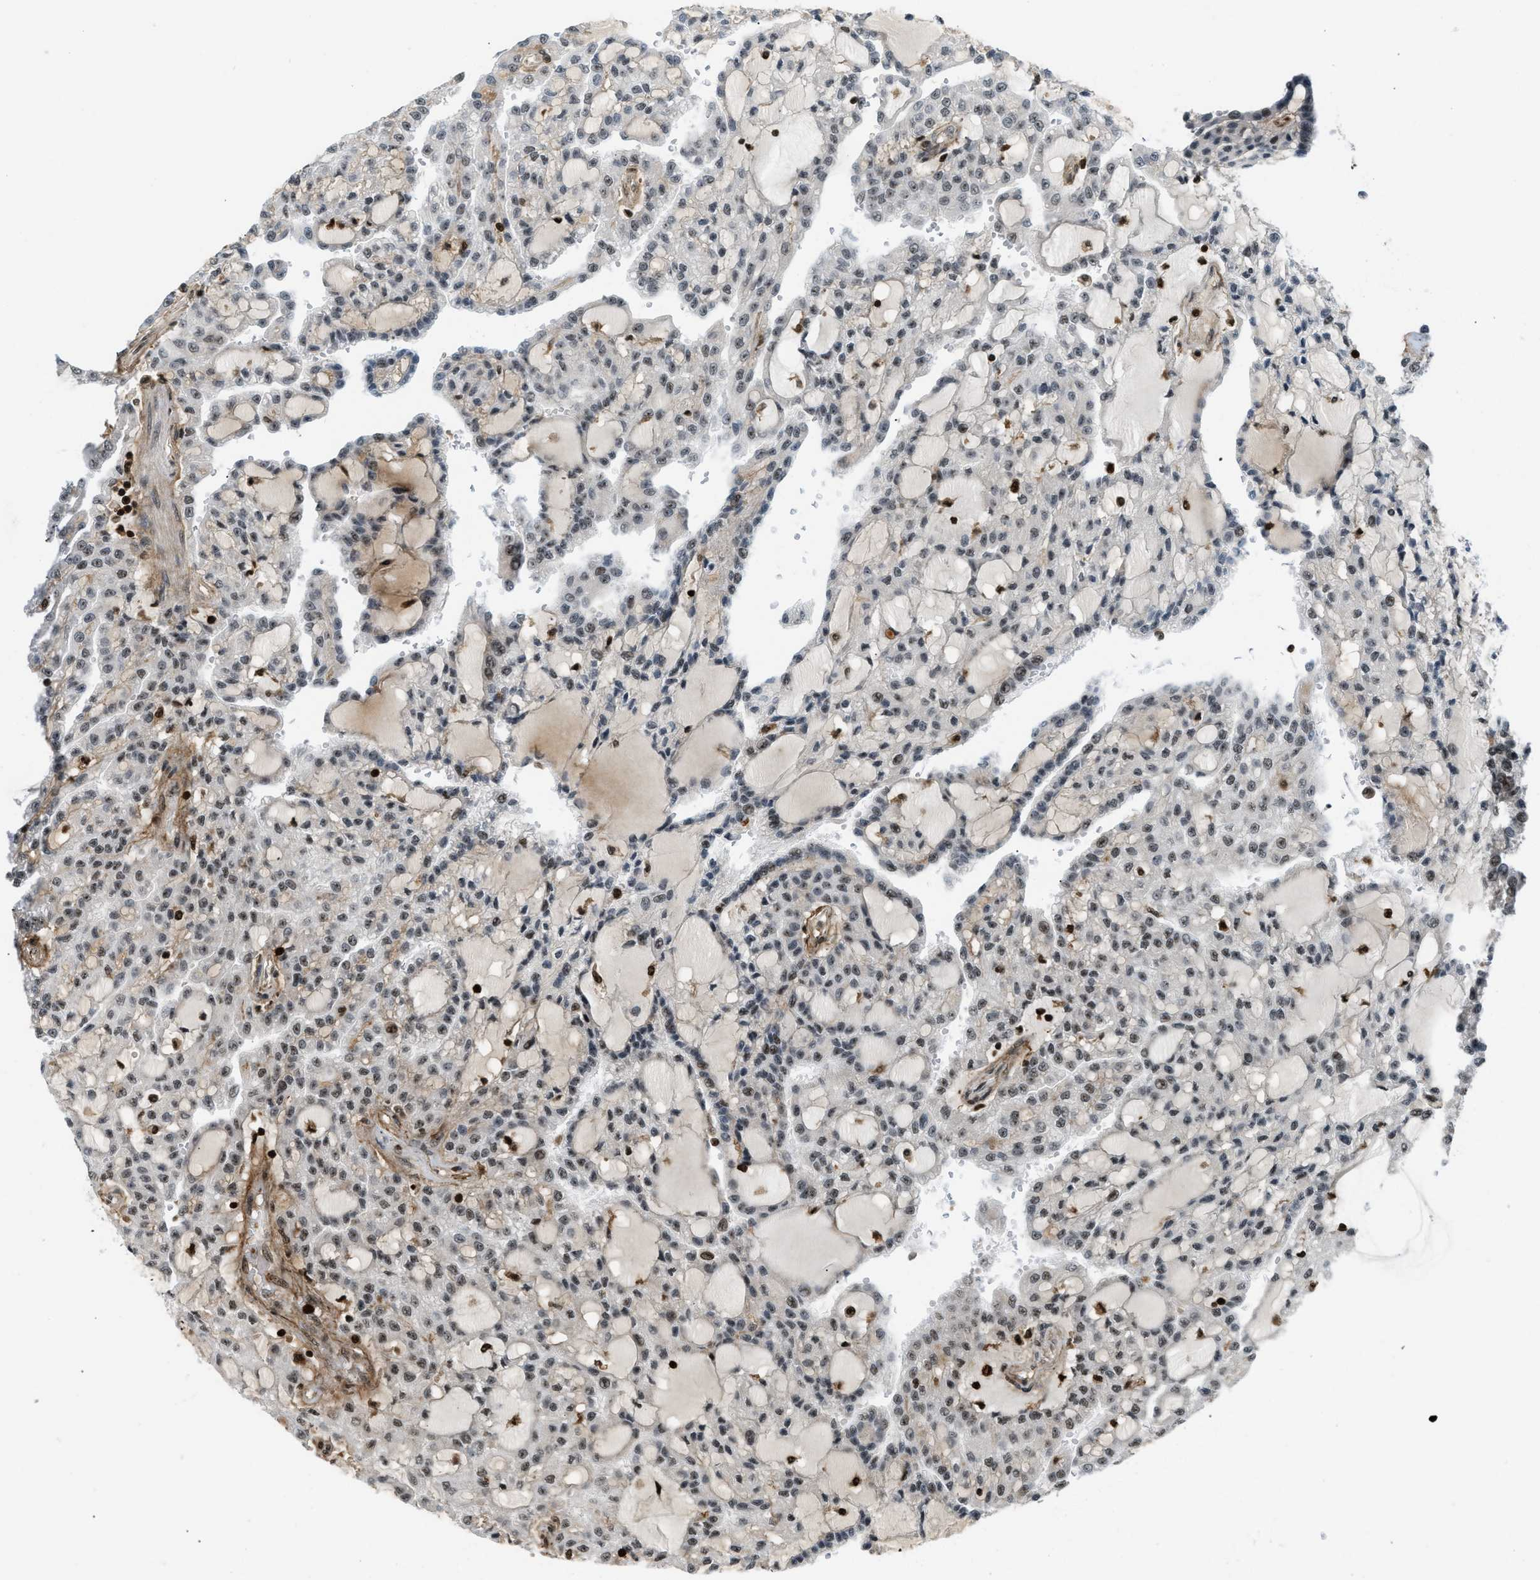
{"staining": {"intensity": "moderate", "quantity": "25%-75%", "location": "nuclear"}, "tissue": "renal cancer", "cell_type": "Tumor cells", "image_type": "cancer", "snomed": [{"axis": "morphology", "description": "Adenocarcinoma, NOS"}, {"axis": "topography", "description": "Kidney"}], "caption": "This is an image of immunohistochemistry (IHC) staining of renal adenocarcinoma, which shows moderate positivity in the nuclear of tumor cells.", "gene": "E2F1", "patient": {"sex": "male", "age": 63}}